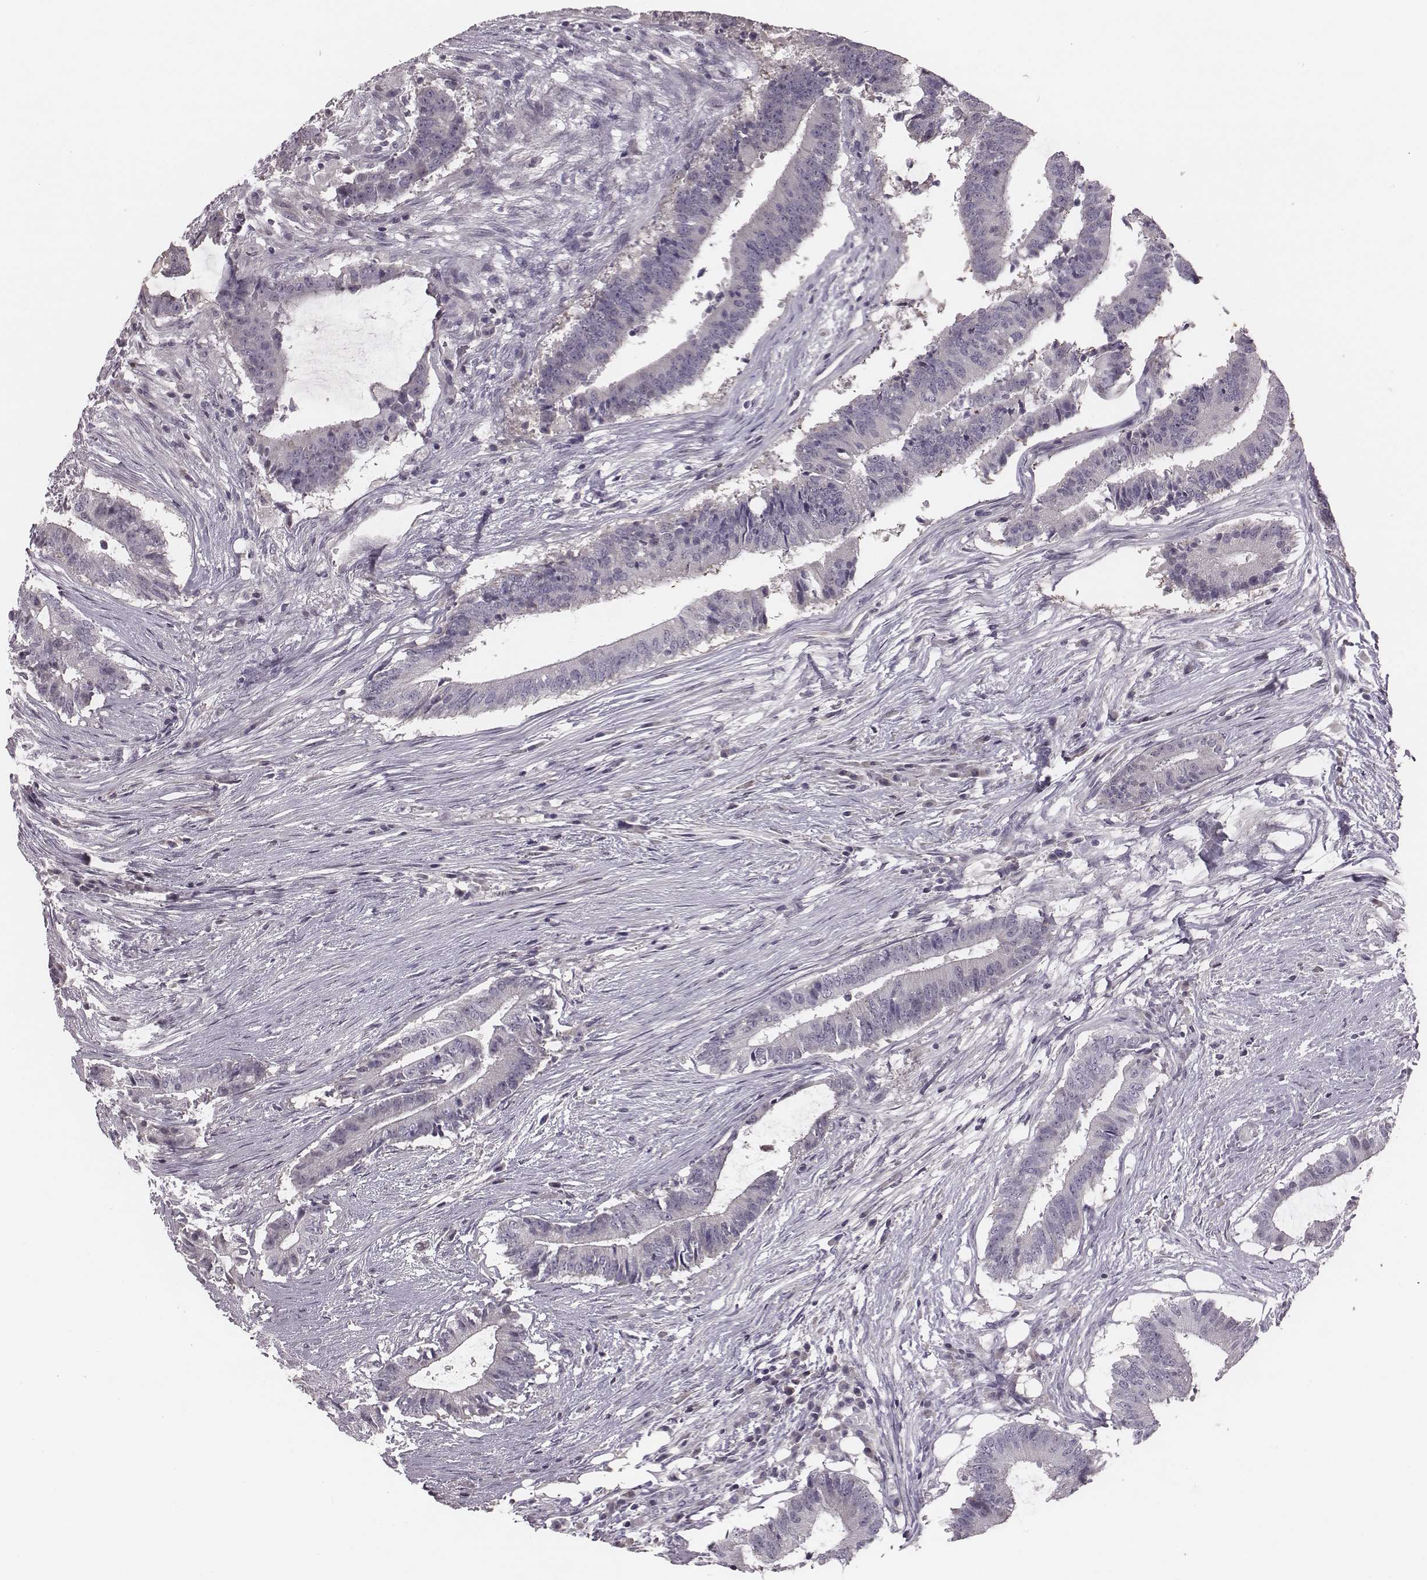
{"staining": {"intensity": "negative", "quantity": "none", "location": "none"}, "tissue": "colorectal cancer", "cell_type": "Tumor cells", "image_type": "cancer", "snomed": [{"axis": "morphology", "description": "Adenocarcinoma, NOS"}, {"axis": "topography", "description": "Colon"}], "caption": "DAB immunohistochemical staining of human adenocarcinoma (colorectal) reveals no significant staining in tumor cells.", "gene": "PDE8B", "patient": {"sex": "female", "age": 43}}